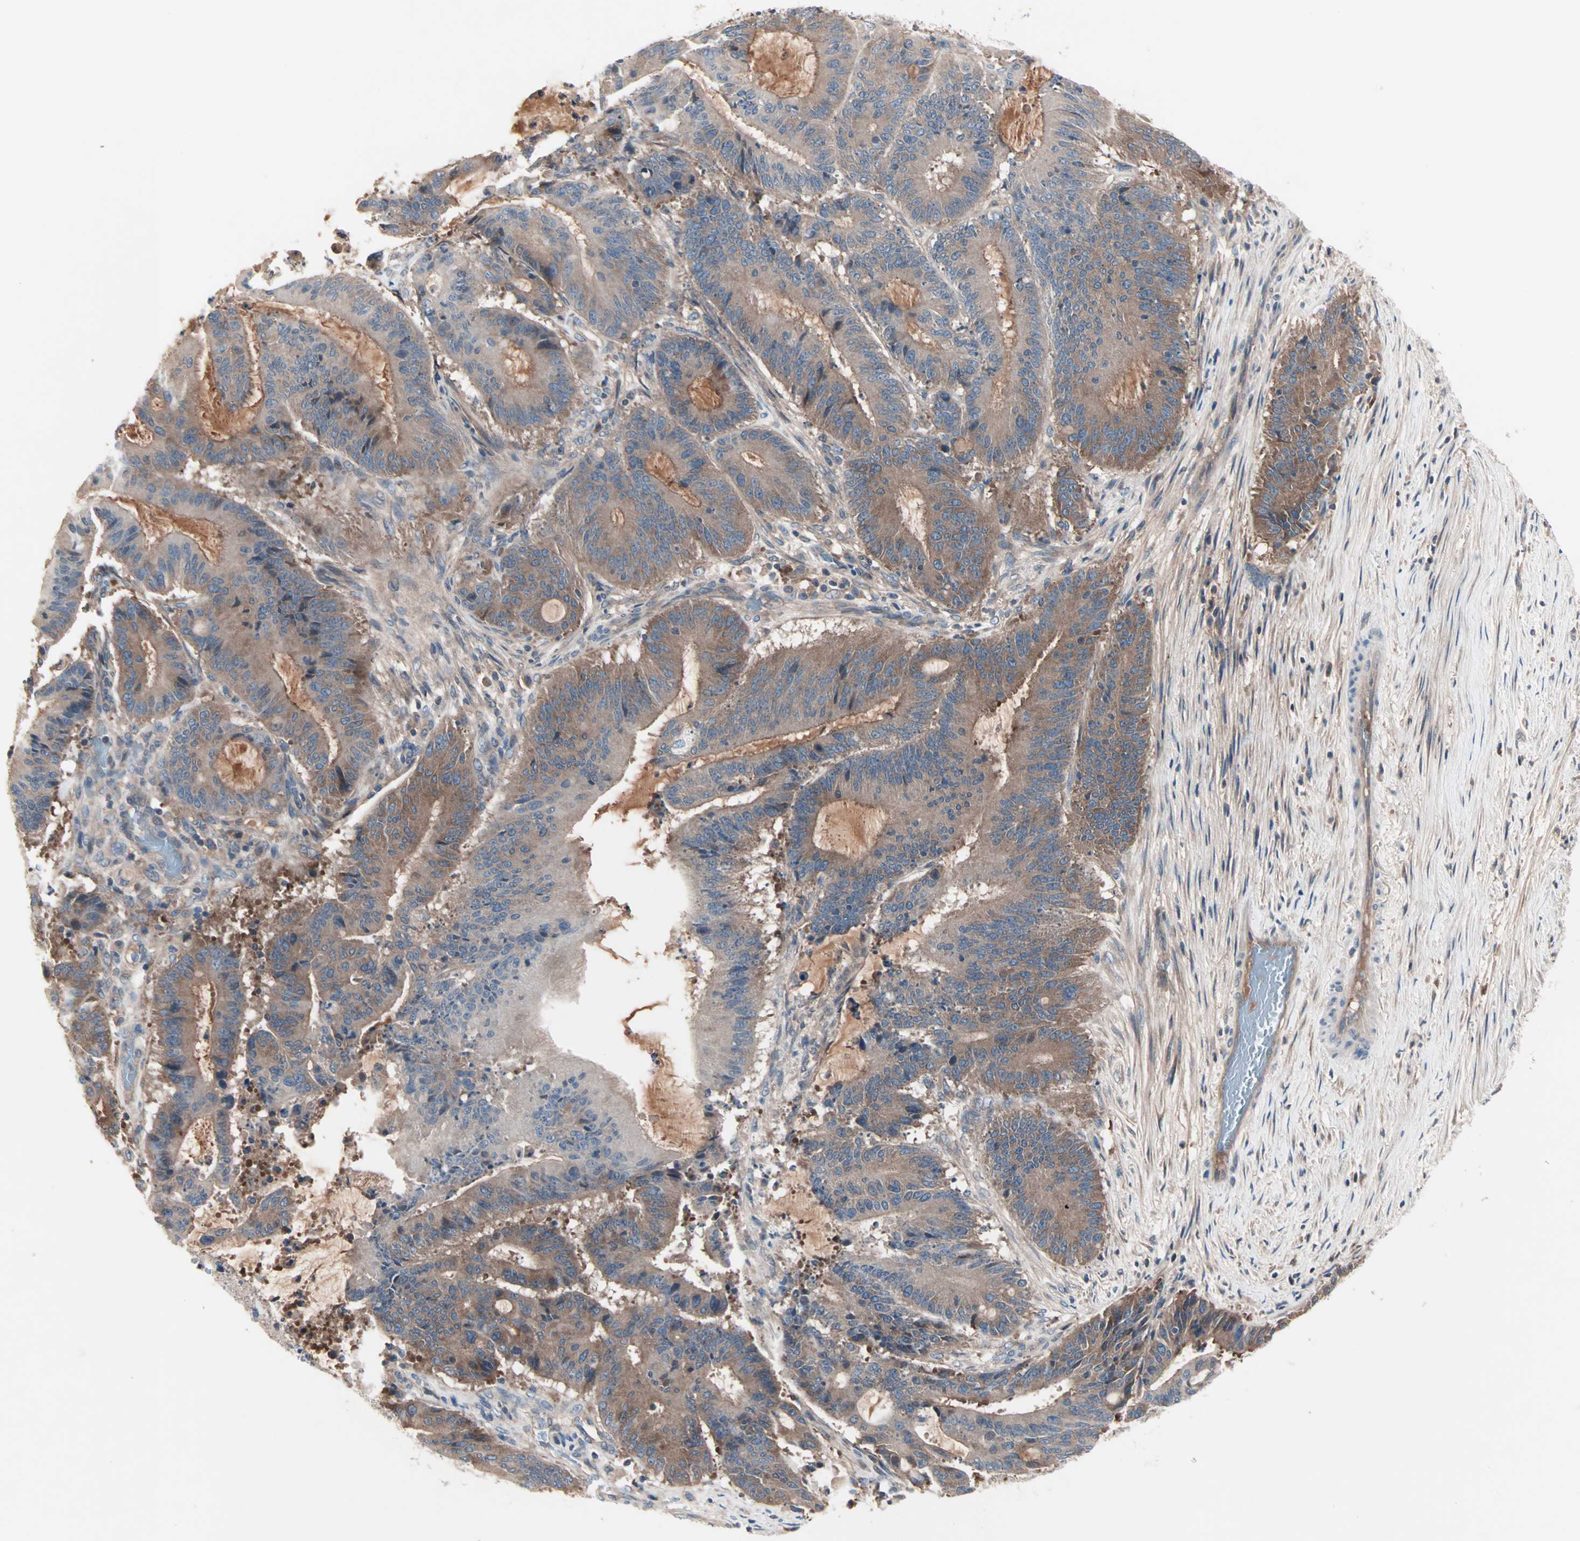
{"staining": {"intensity": "moderate", "quantity": ">75%", "location": "cytoplasmic/membranous"}, "tissue": "liver cancer", "cell_type": "Tumor cells", "image_type": "cancer", "snomed": [{"axis": "morphology", "description": "Cholangiocarcinoma"}, {"axis": "topography", "description": "Liver"}], "caption": "Immunohistochemistry (IHC) histopathology image of human liver cancer stained for a protein (brown), which exhibits medium levels of moderate cytoplasmic/membranous expression in approximately >75% of tumor cells.", "gene": "CAD", "patient": {"sex": "female", "age": 73}}